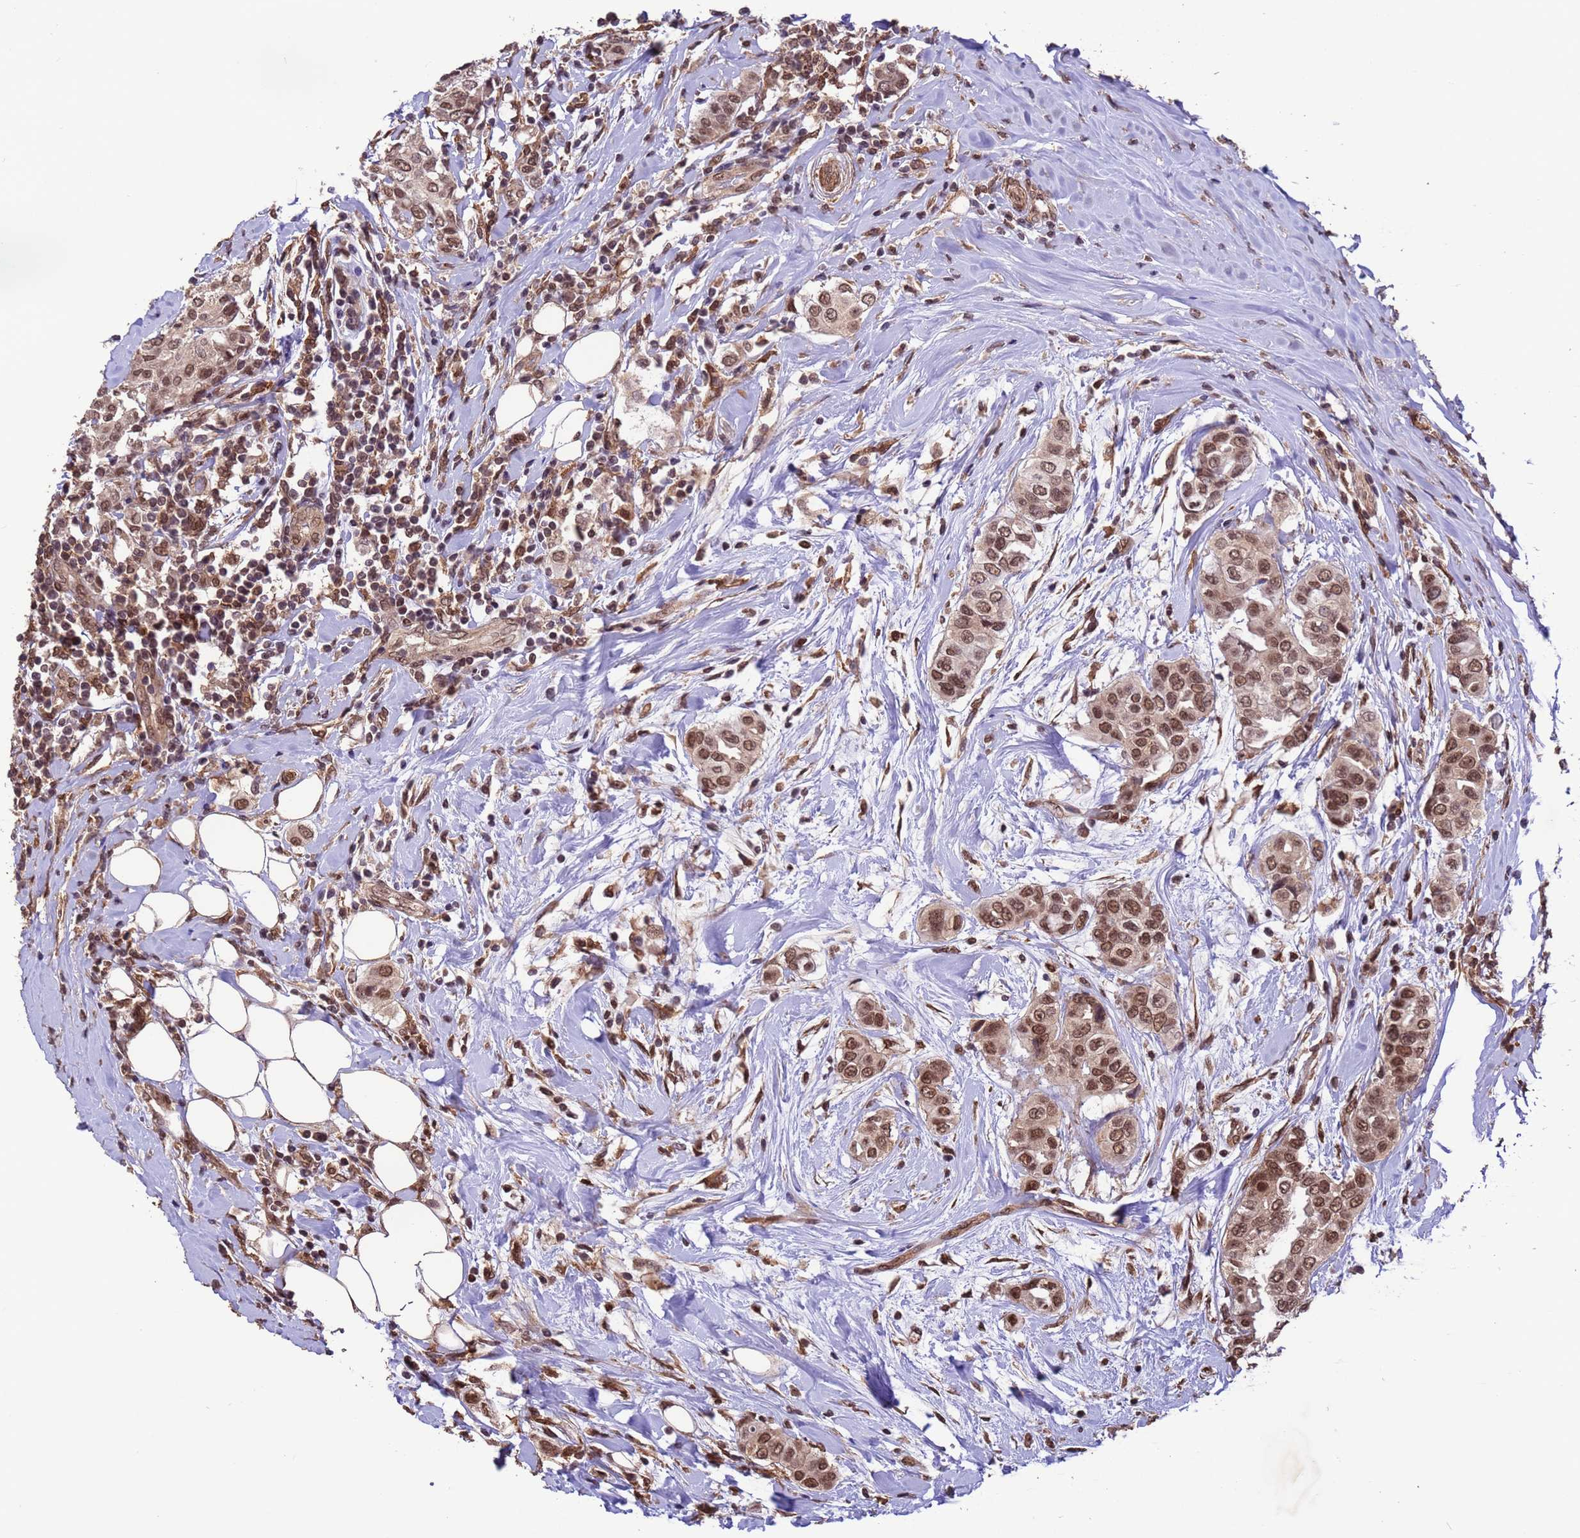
{"staining": {"intensity": "moderate", "quantity": ">75%", "location": "cytoplasmic/membranous,nuclear"}, "tissue": "breast cancer", "cell_type": "Tumor cells", "image_type": "cancer", "snomed": [{"axis": "morphology", "description": "Lobular carcinoma"}, {"axis": "topography", "description": "Breast"}], "caption": "Immunohistochemical staining of human lobular carcinoma (breast) exhibits medium levels of moderate cytoplasmic/membranous and nuclear staining in approximately >75% of tumor cells.", "gene": "VSTM4", "patient": {"sex": "female", "age": 51}}